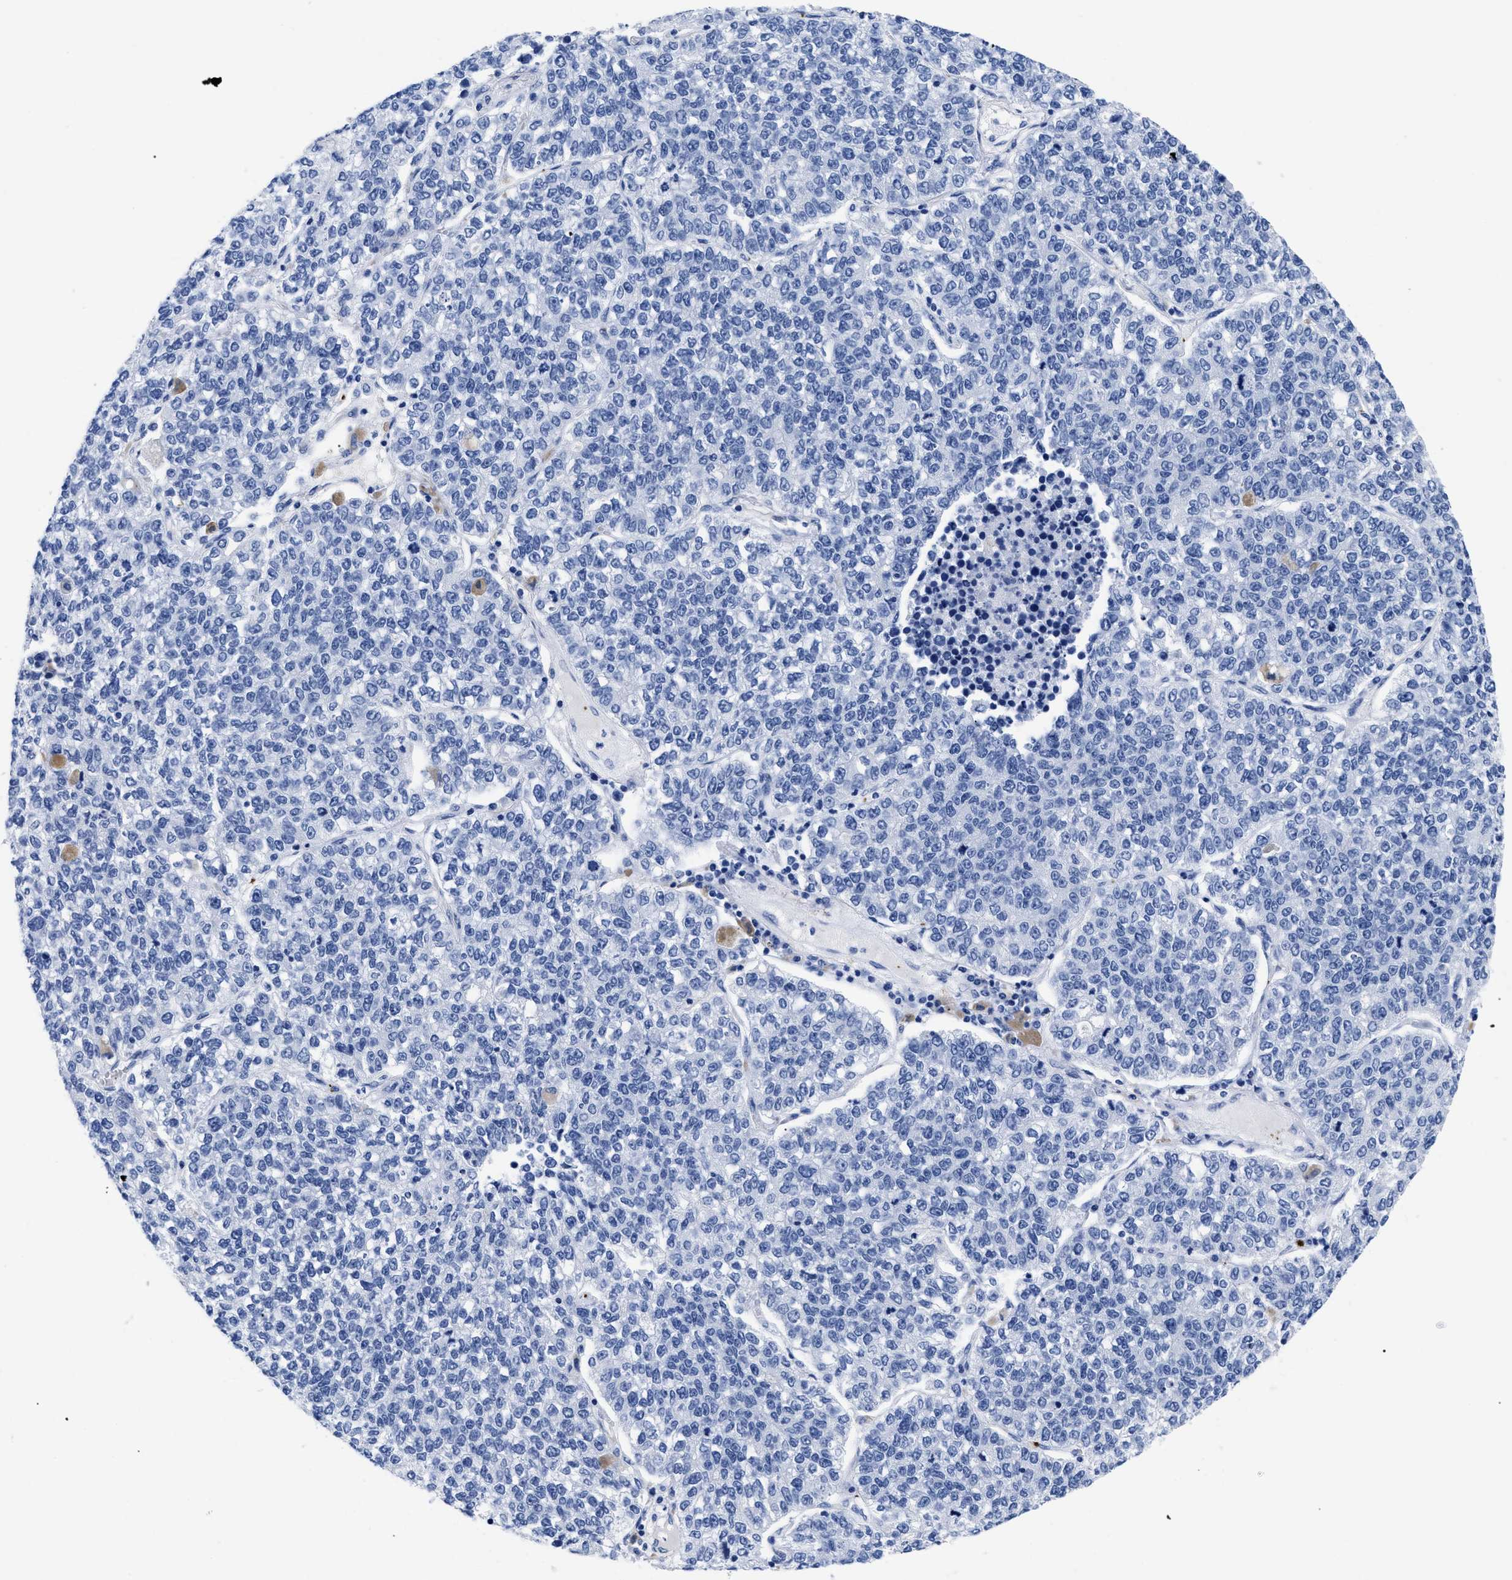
{"staining": {"intensity": "negative", "quantity": "none", "location": "none"}, "tissue": "lung cancer", "cell_type": "Tumor cells", "image_type": "cancer", "snomed": [{"axis": "morphology", "description": "Adenocarcinoma, NOS"}, {"axis": "topography", "description": "Lung"}], "caption": "Lung adenocarcinoma stained for a protein using immunohistochemistry displays no positivity tumor cells.", "gene": "TREML1", "patient": {"sex": "male", "age": 49}}